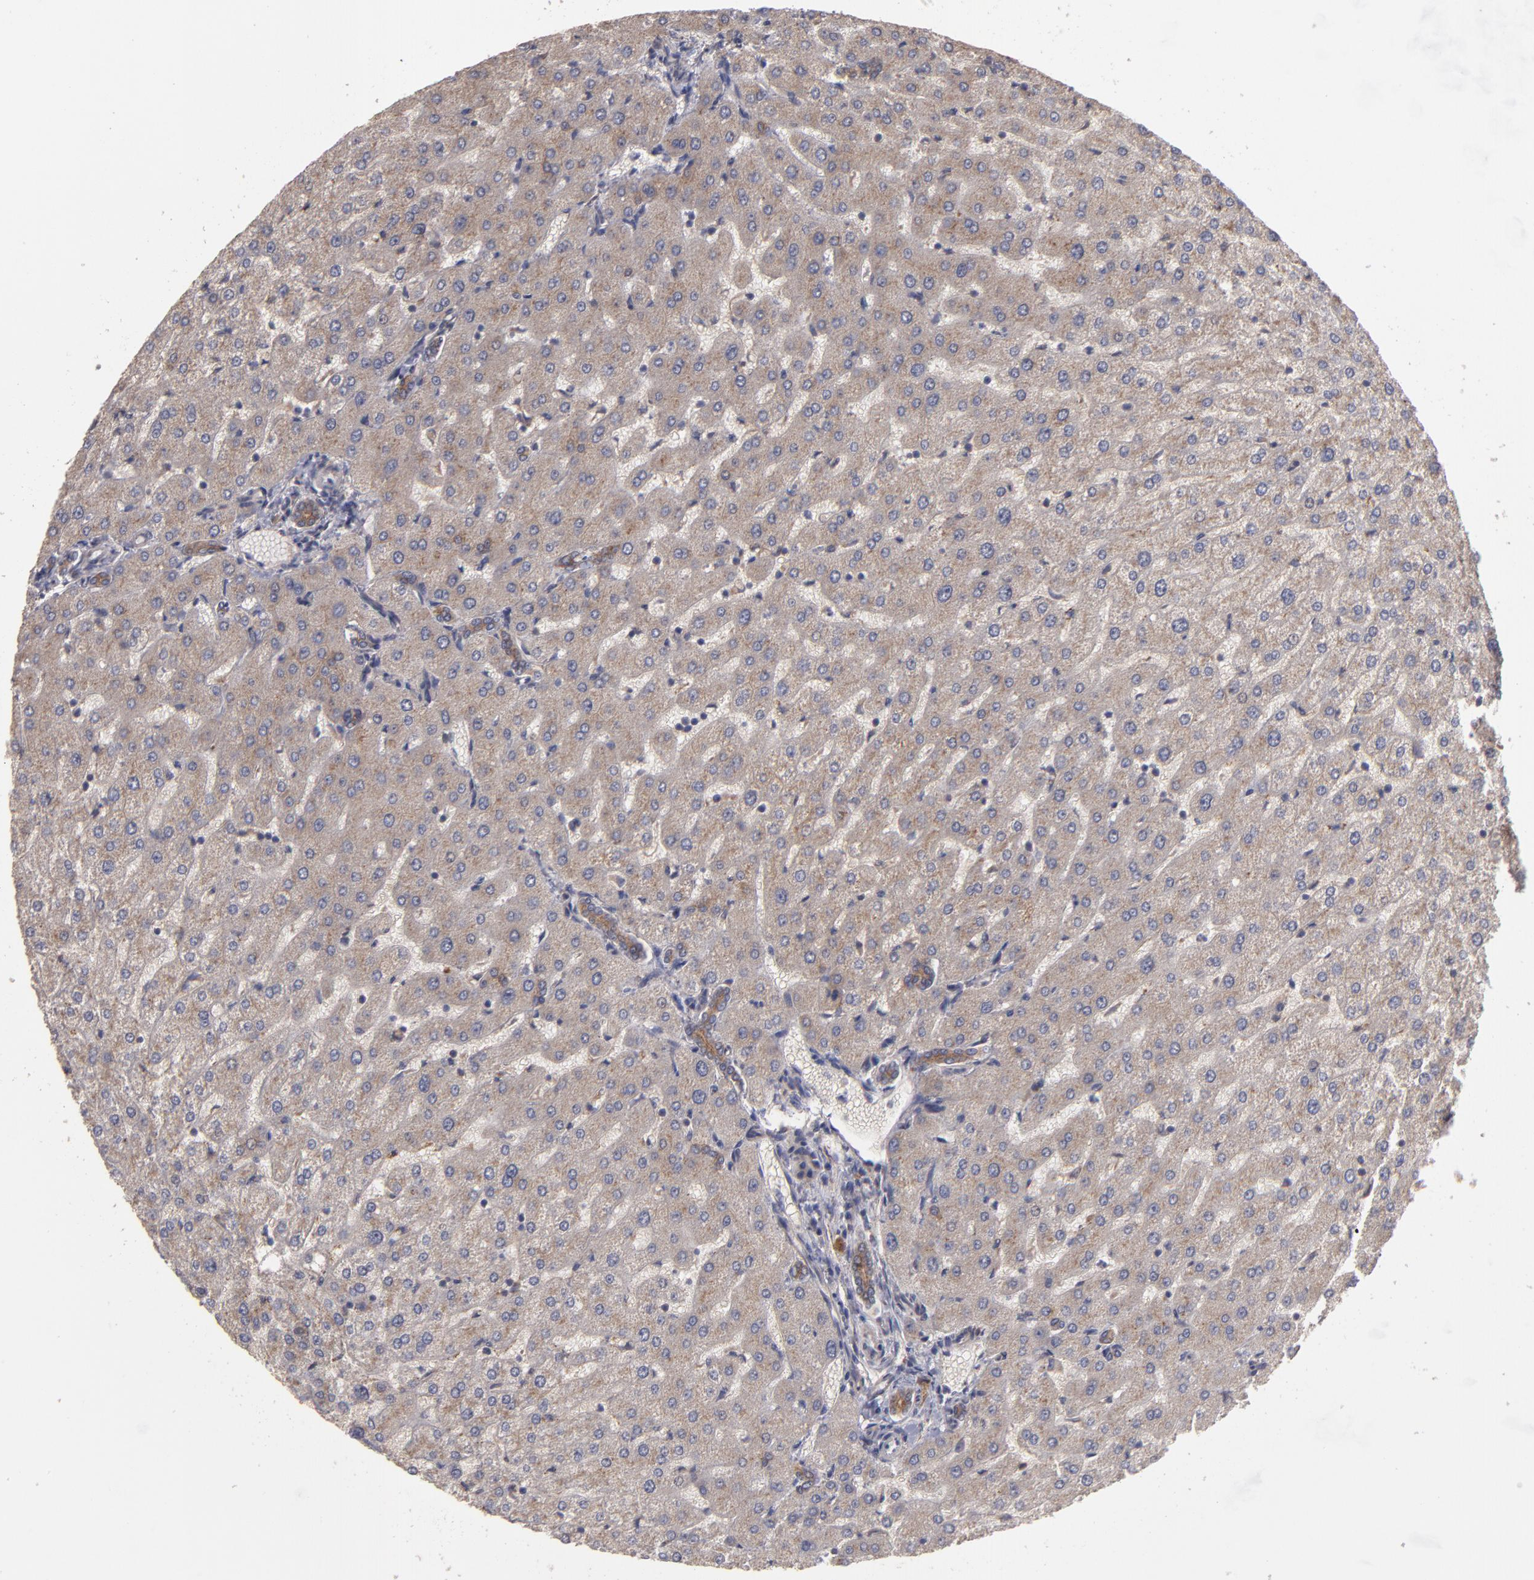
{"staining": {"intensity": "moderate", "quantity": ">75%", "location": "cytoplasmic/membranous"}, "tissue": "liver", "cell_type": "Cholangiocytes", "image_type": "normal", "snomed": [{"axis": "morphology", "description": "Normal tissue, NOS"}, {"axis": "morphology", "description": "Fibrosis, NOS"}, {"axis": "topography", "description": "Liver"}], "caption": "Immunohistochemistry of normal human liver shows medium levels of moderate cytoplasmic/membranous expression in about >75% of cholangiocytes.", "gene": "CTSO", "patient": {"sex": "female", "age": 29}}